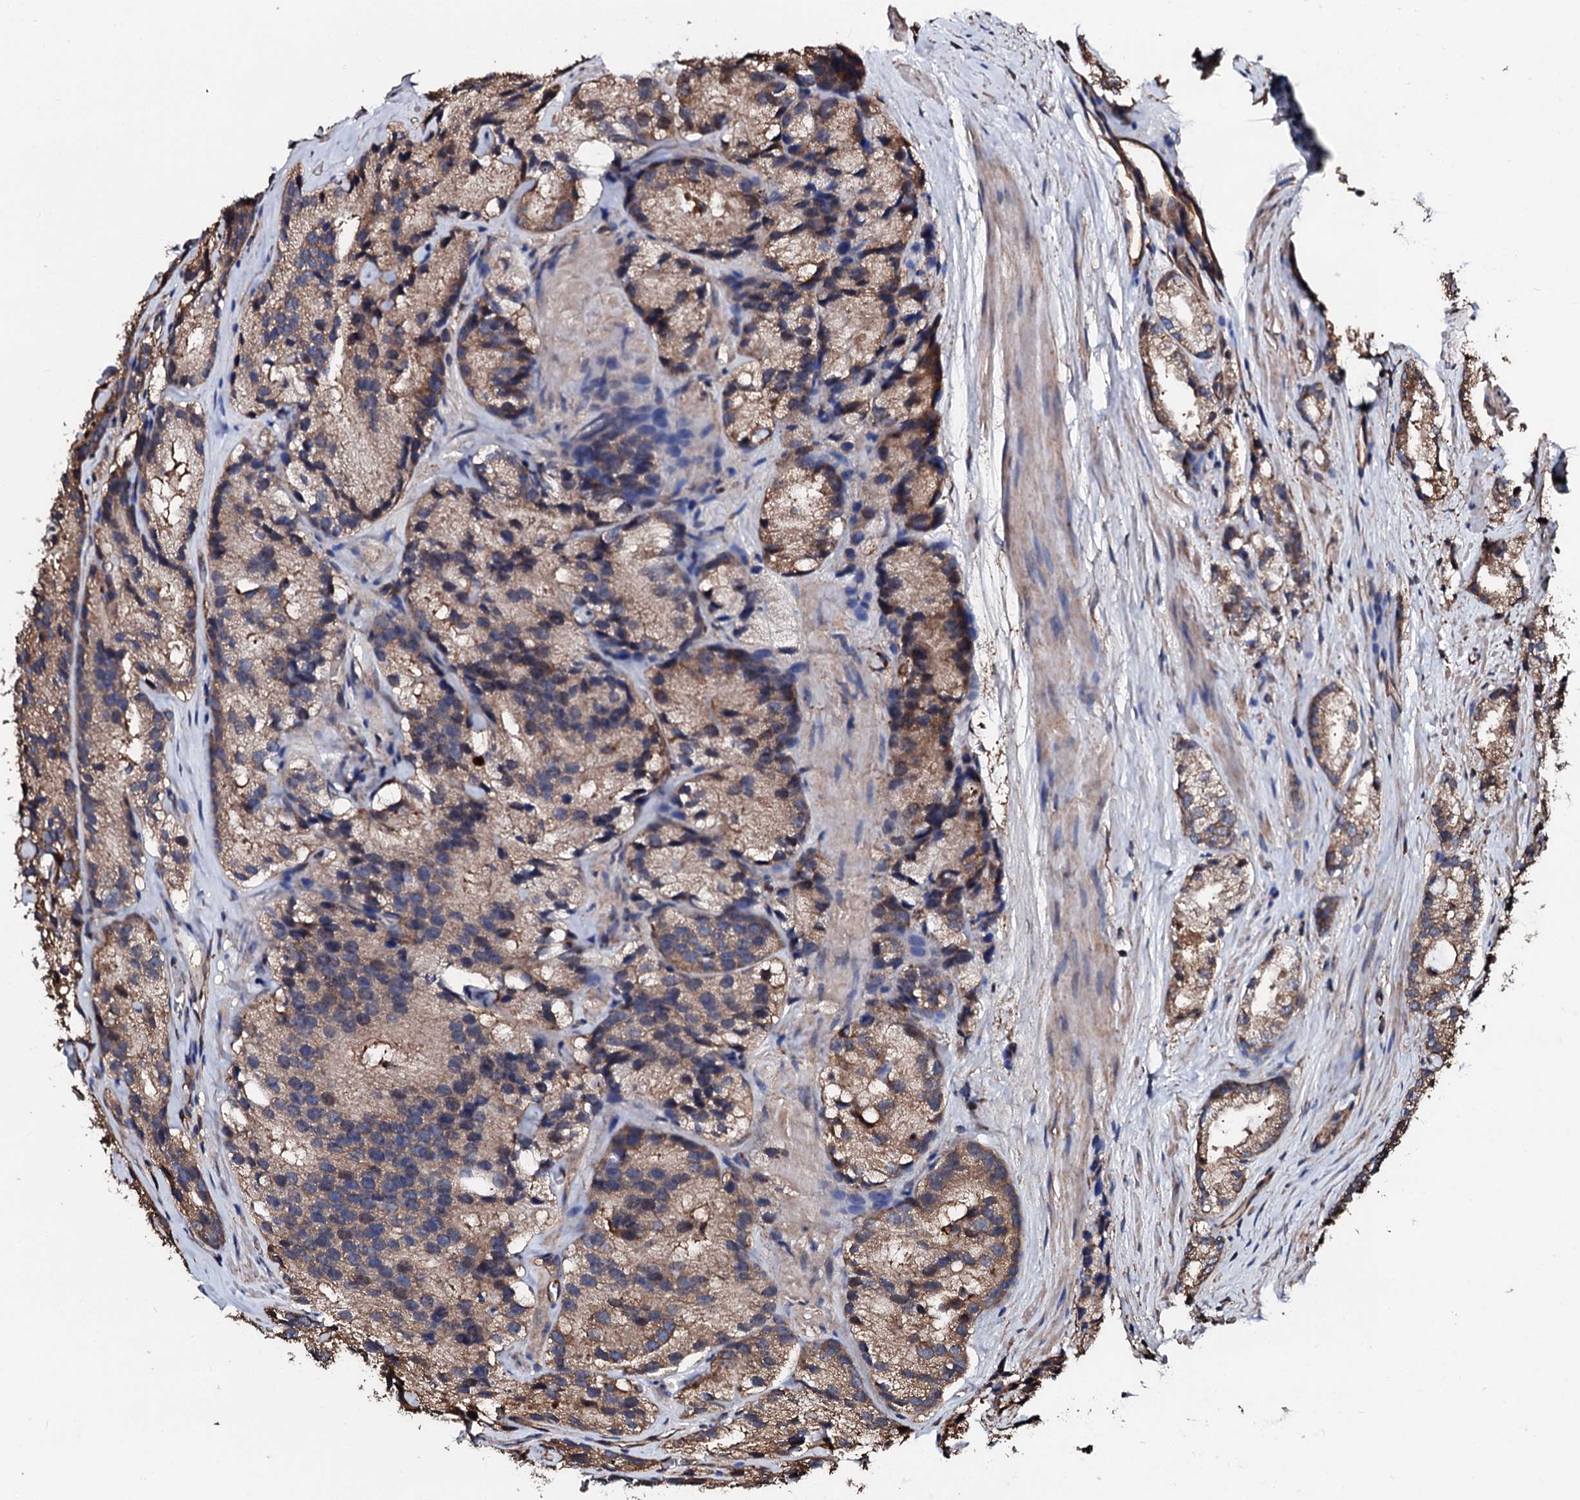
{"staining": {"intensity": "moderate", "quantity": ">75%", "location": "cytoplasmic/membranous"}, "tissue": "prostate cancer", "cell_type": "Tumor cells", "image_type": "cancer", "snomed": [{"axis": "morphology", "description": "Adenocarcinoma, High grade"}, {"axis": "topography", "description": "Prostate"}], "caption": "IHC (DAB (3,3'-diaminobenzidine)) staining of human prostate high-grade adenocarcinoma reveals moderate cytoplasmic/membranous protein expression in approximately >75% of tumor cells. The staining was performed using DAB, with brown indicating positive protein expression. Nuclei are stained blue with hematoxylin.", "gene": "CKAP5", "patient": {"sex": "male", "age": 66}}